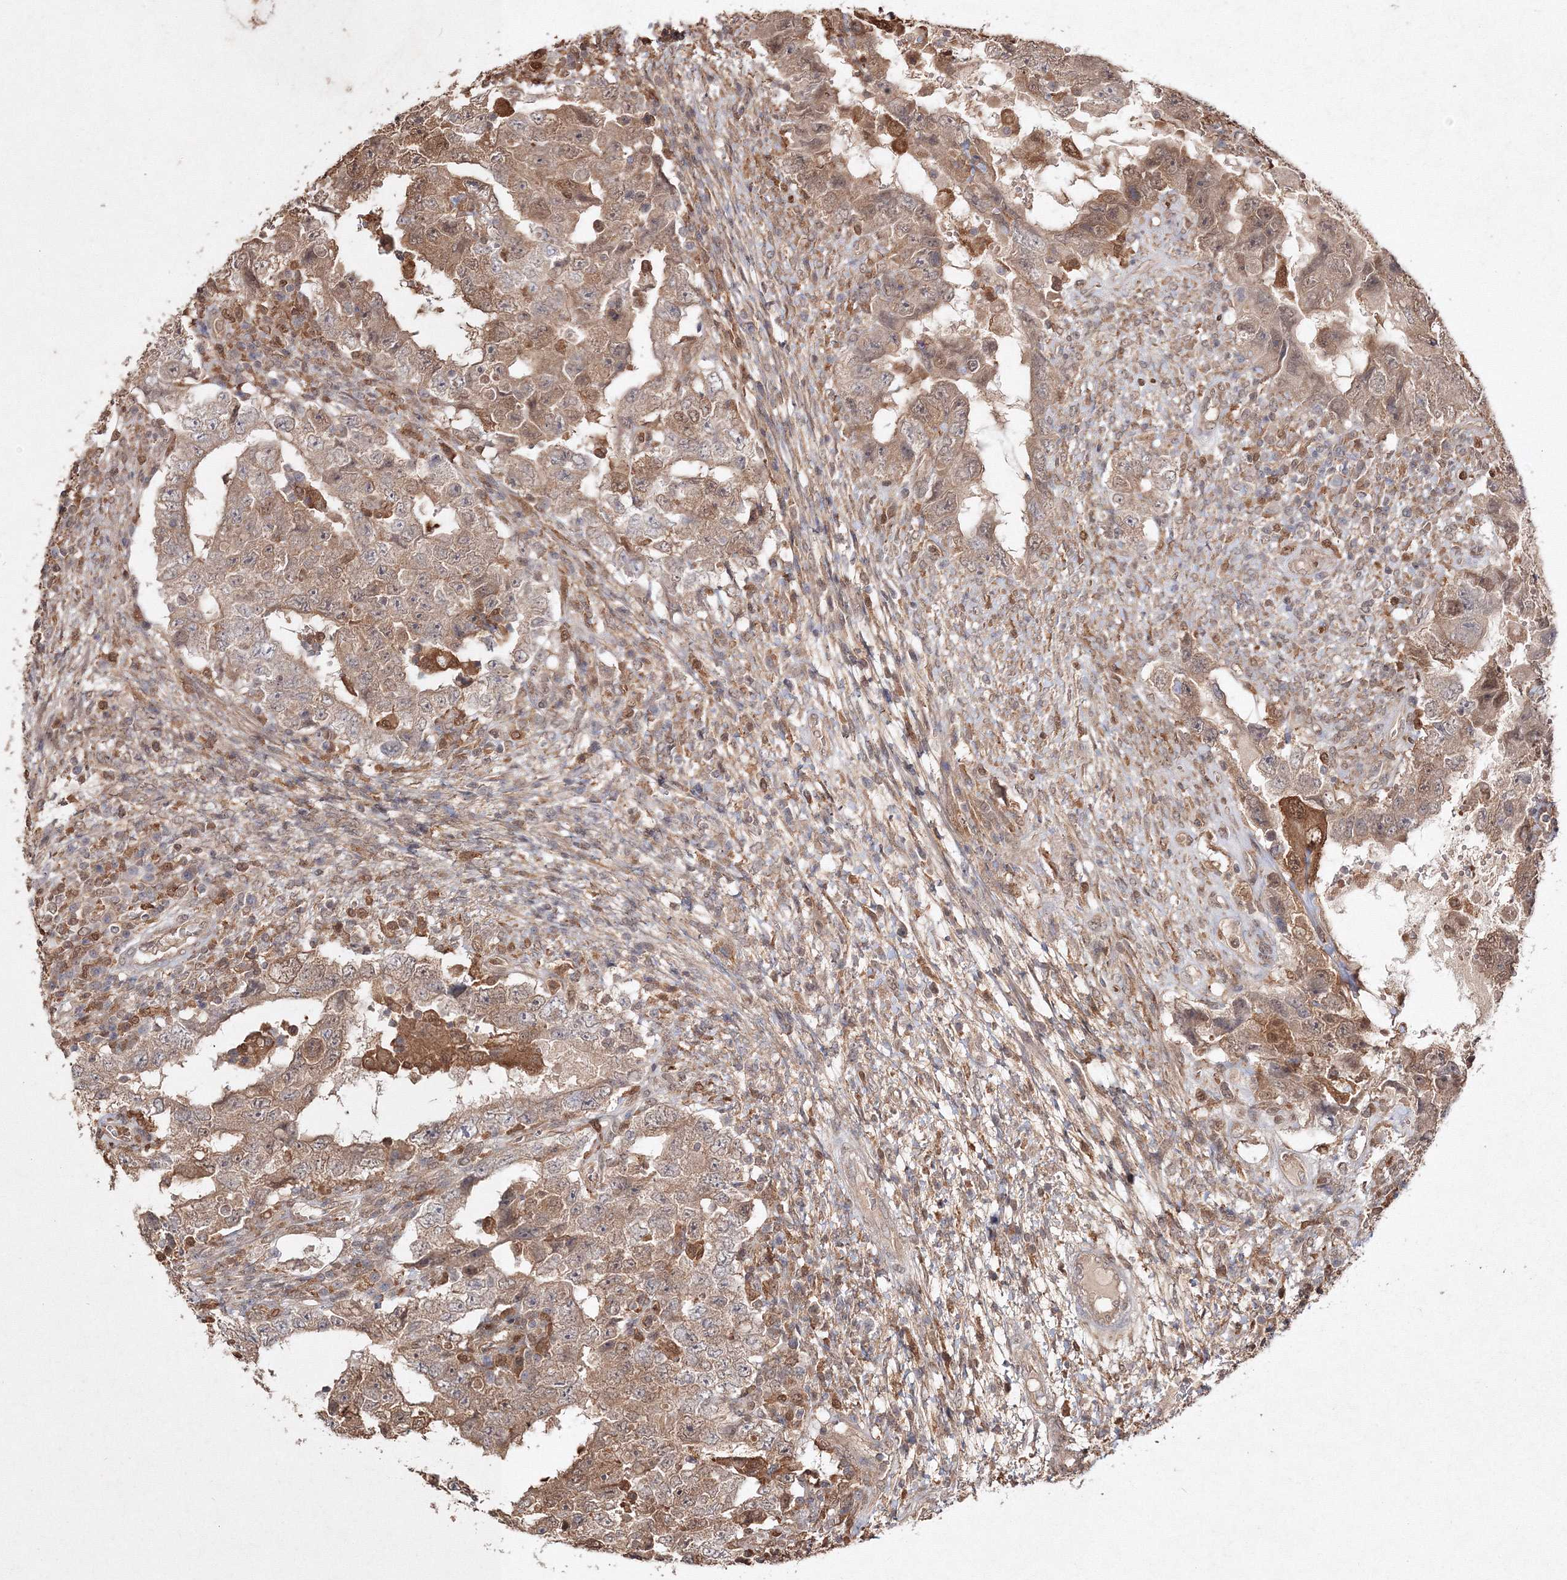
{"staining": {"intensity": "moderate", "quantity": ">75%", "location": "cytoplasmic/membranous,nuclear"}, "tissue": "testis cancer", "cell_type": "Tumor cells", "image_type": "cancer", "snomed": [{"axis": "morphology", "description": "Carcinoma, Embryonal, NOS"}, {"axis": "topography", "description": "Testis"}], "caption": "Testis cancer stained with DAB IHC displays medium levels of moderate cytoplasmic/membranous and nuclear positivity in approximately >75% of tumor cells. Using DAB (brown) and hematoxylin (blue) stains, captured at high magnification using brightfield microscopy.", "gene": "S100A11", "patient": {"sex": "male", "age": 26}}